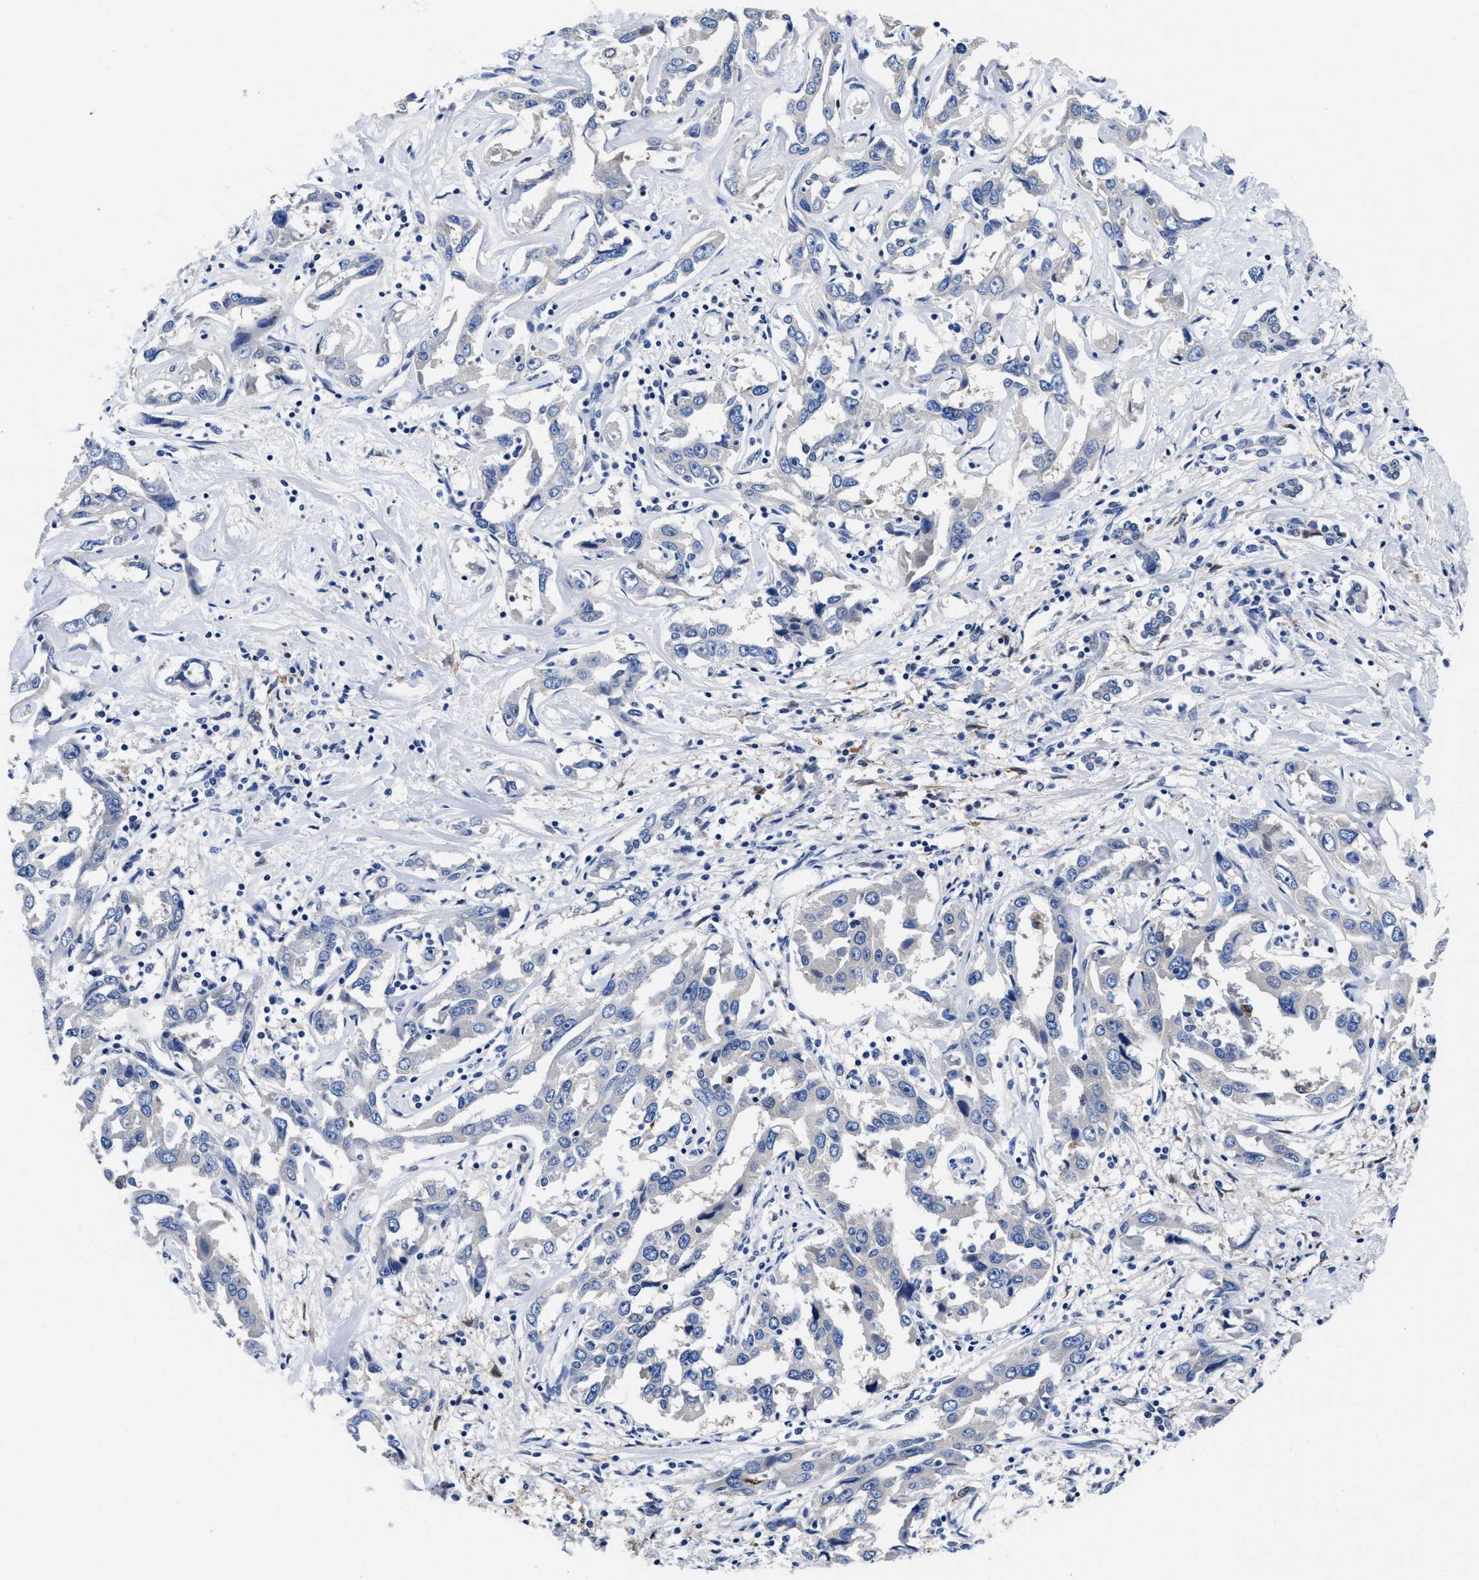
{"staining": {"intensity": "negative", "quantity": "none", "location": "none"}, "tissue": "liver cancer", "cell_type": "Tumor cells", "image_type": "cancer", "snomed": [{"axis": "morphology", "description": "Cholangiocarcinoma"}, {"axis": "topography", "description": "Liver"}], "caption": "This is an immunohistochemistry (IHC) histopathology image of liver cancer (cholangiocarcinoma). There is no staining in tumor cells.", "gene": "DHRS13", "patient": {"sex": "male", "age": 59}}